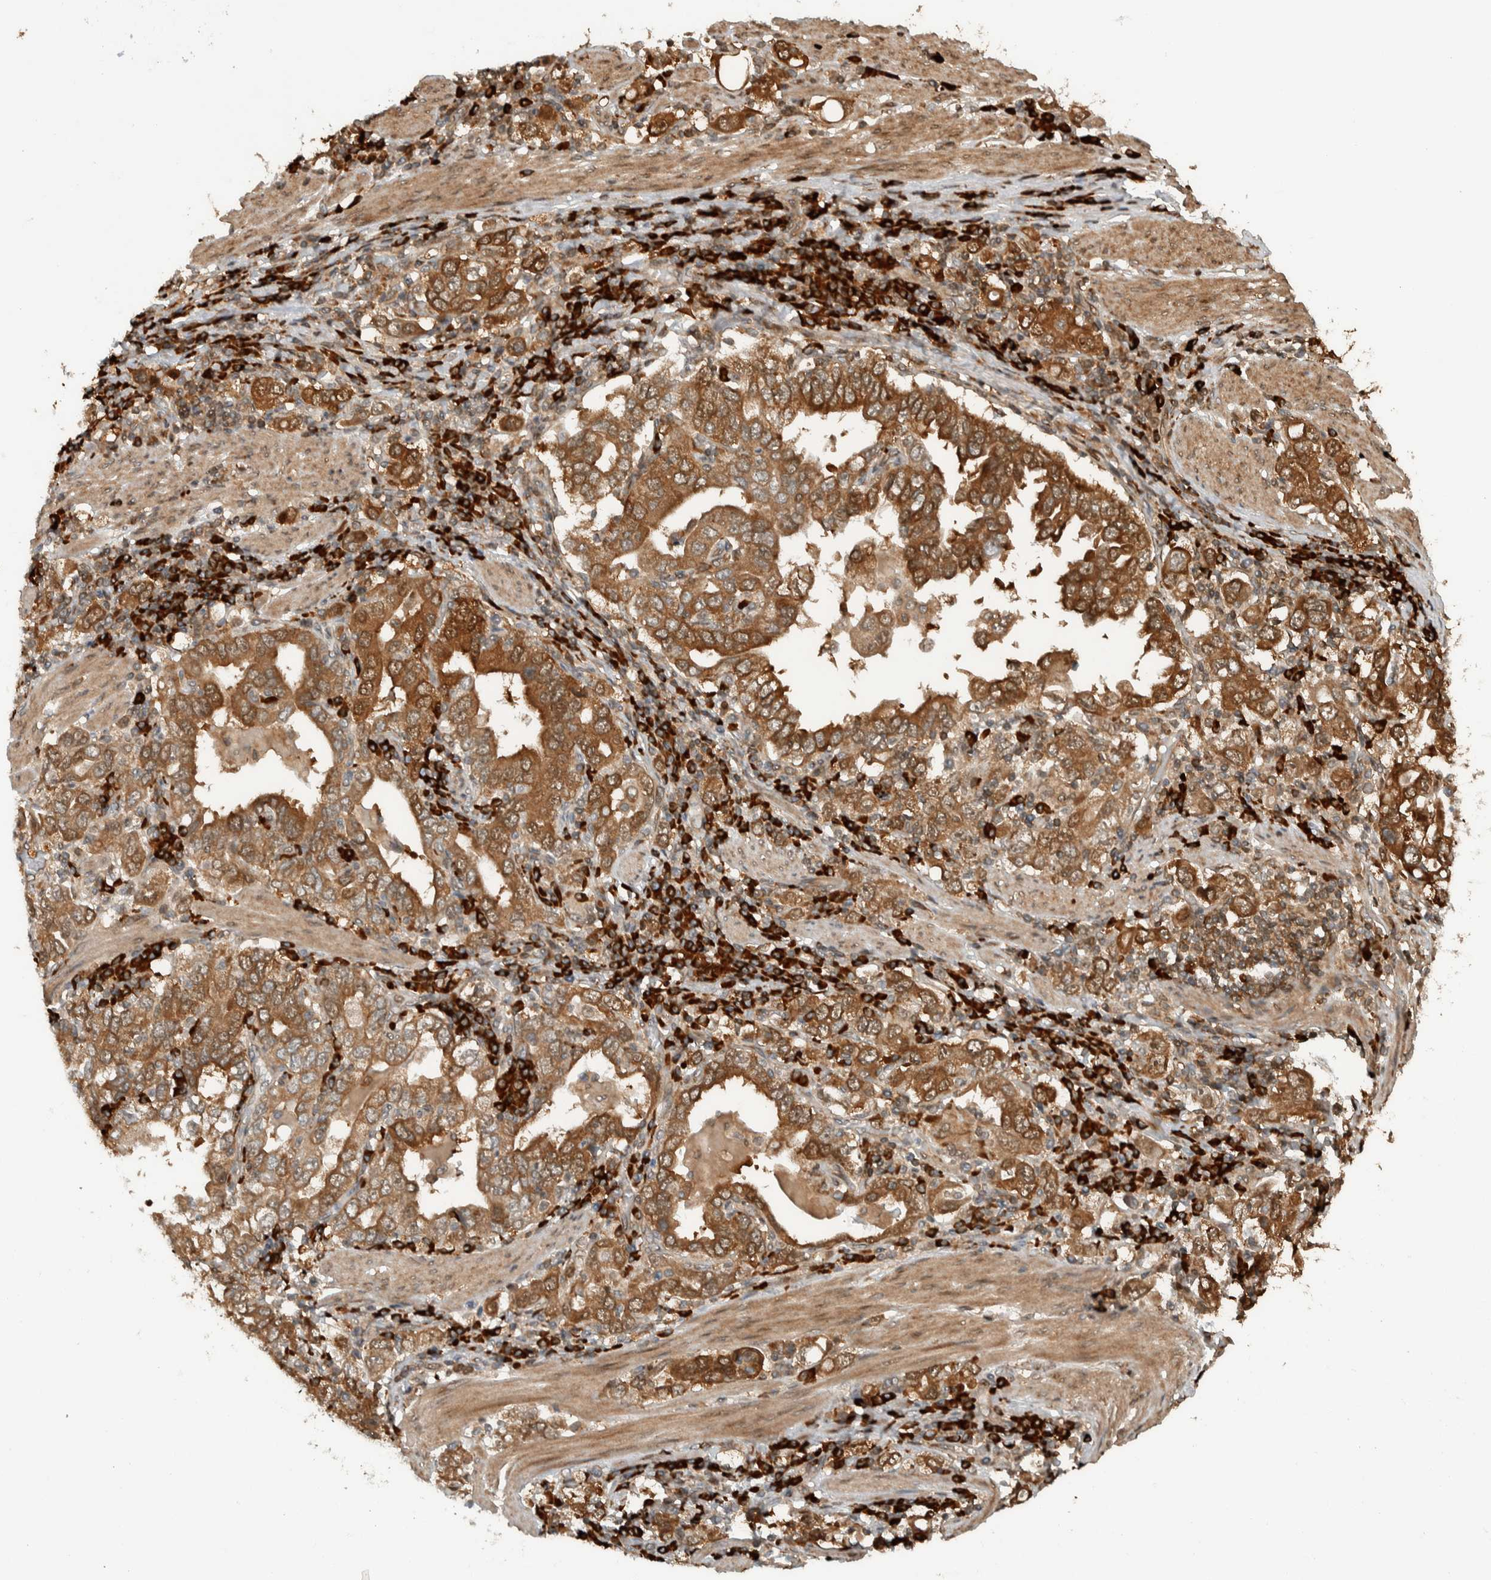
{"staining": {"intensity": "moderate", "quantity": ">75%", "location": "cytoplasmic/membranous"}, "tissue": "stomach cancer", "cell_type": "Tumor cells", "image_type": "cancer", "snomed": [{"axis": "morphology", "description": "Adenocarcinoma, NOS"}, {"axis": "topography", "description": "Stomach, upper"}], "caption": "A micrograph showing moderate cytoplasmic/membranous expression in about >75% of tumor cells in stomach cancer (adenocarcinoma), as visualized by brown immunohistochemical staining.", "gene": "CNTROB", "patient": {"sex": "male", "age": 62}}